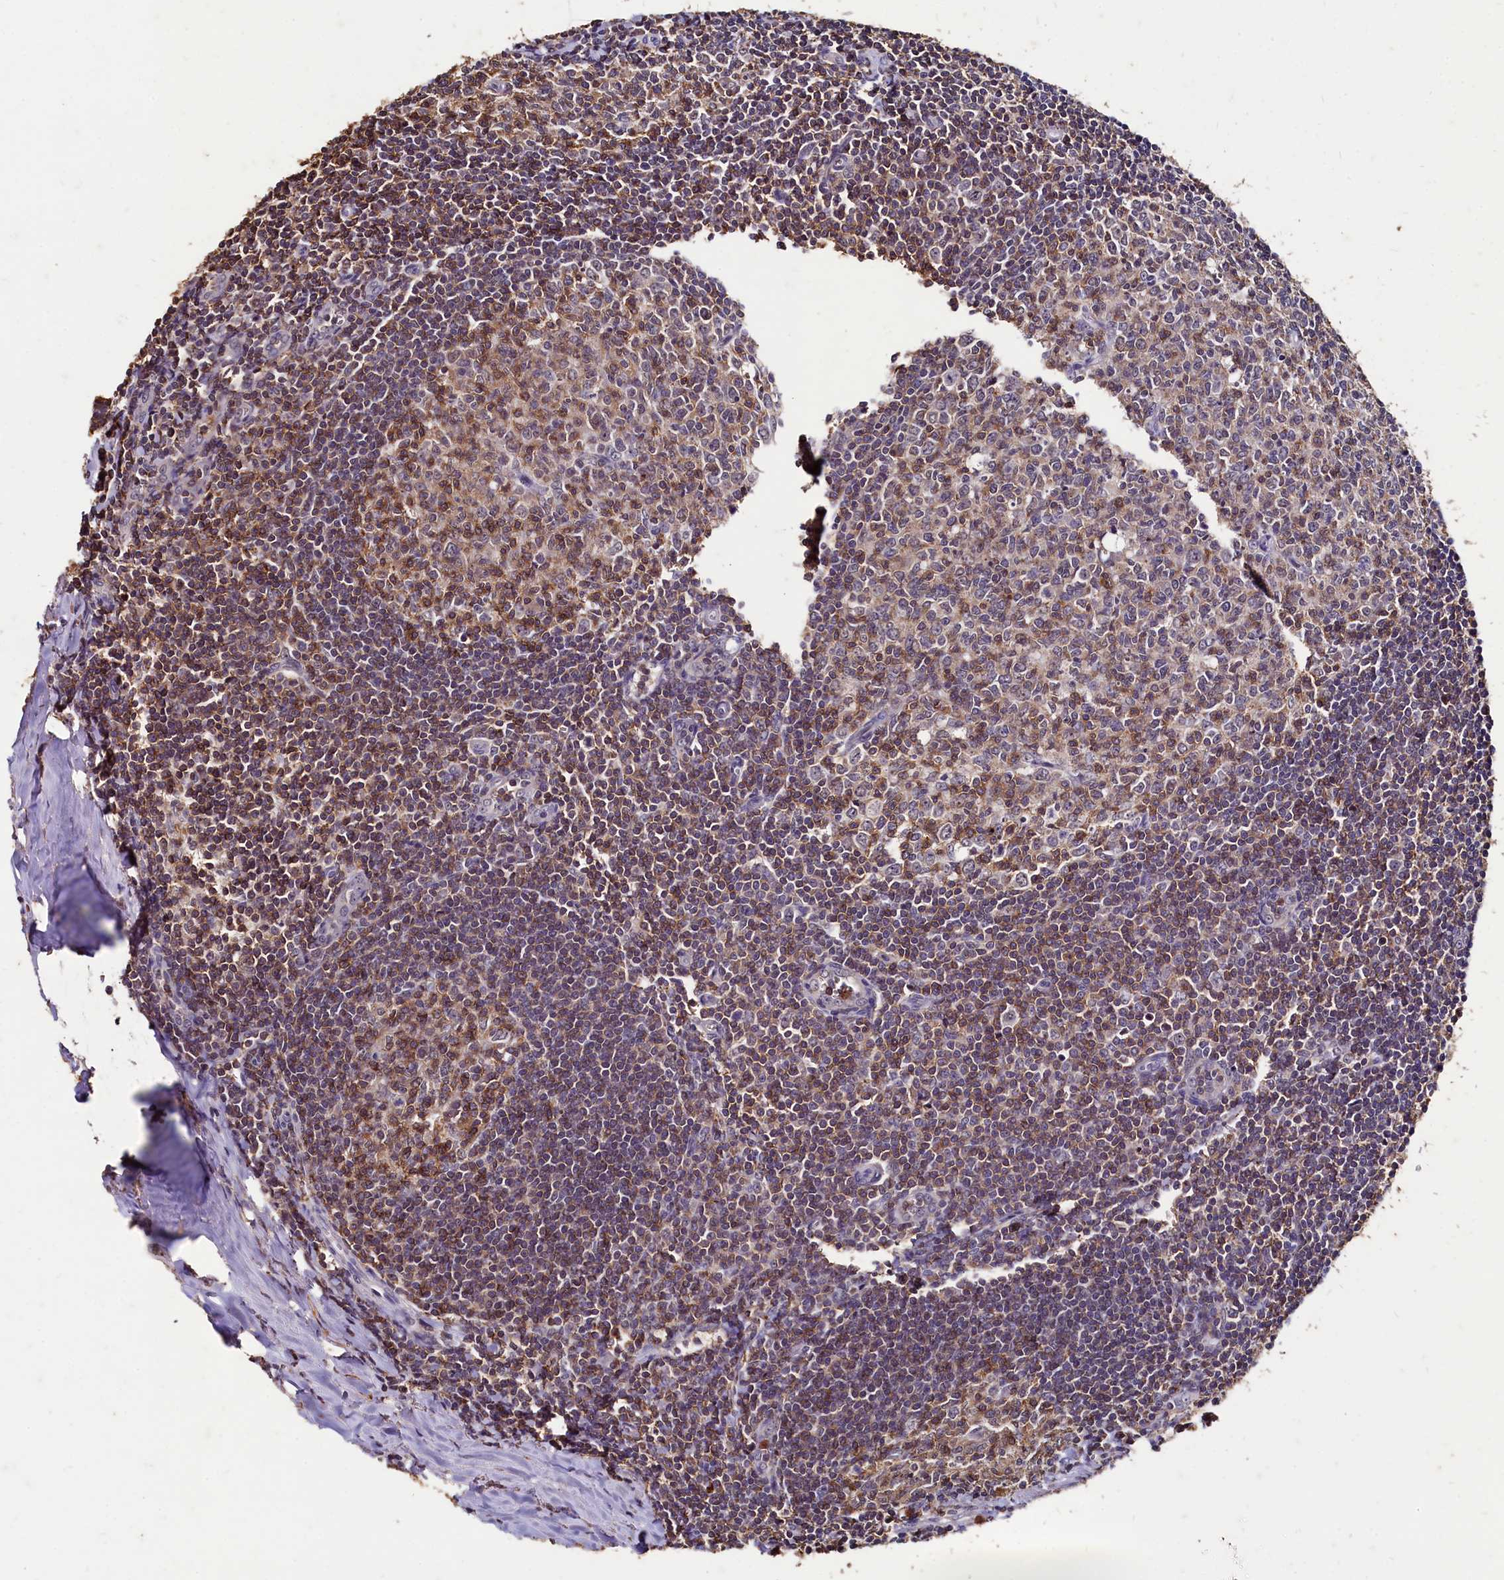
{"staining": {"intensity": "moderate", "quantity": "<25%", "location": "cytoplasmic/membranous"}, "tissue": "tonsil", "cell_type": "Germinal center cells", "image_type": "normal", "snomed": [{"axis": "morphology", "description": "Normal tissue, NOS"}, {"axis": "topography", "description": "Tonsil"}], "caption": "Immunohistochemical staining of benign tonsil displays <25% levels of moderate cytoplasmic/membranous protein positivity in approximately <25% of germinal center cells.", "gene": "CSTPP1", "patient": {"sex": "male", "age": 27}}